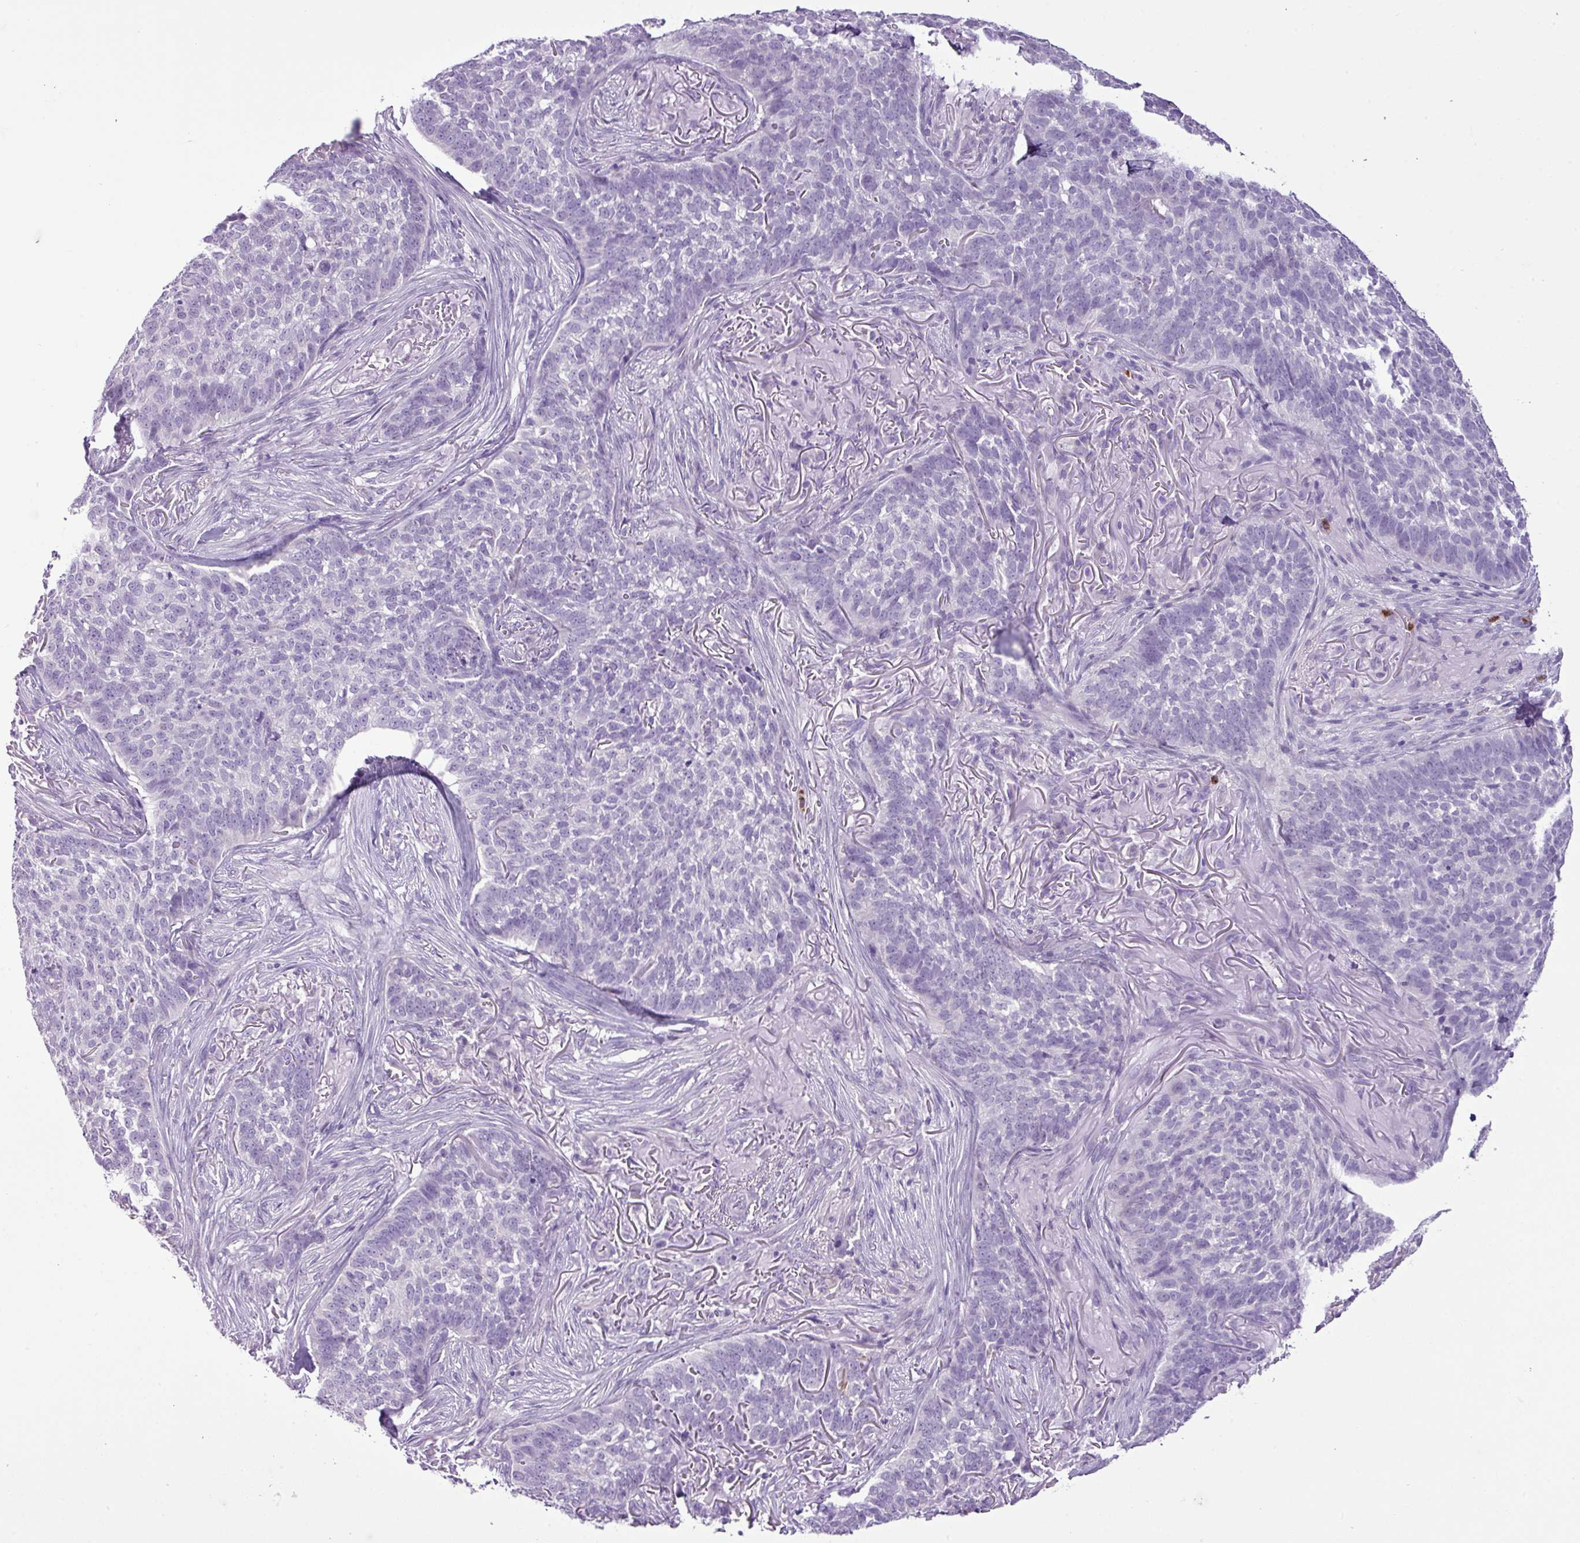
{"staining": {"intensity": "negative", "quantity": "none", "location": "none"}, "tissue": "skin cancer", "cell_type": "Tumor cells", "image_type": "cancer", "snomed": [{"axis": "morphology", "description": "Basal cell carcinoma"}, {"axis": "topography", "description": "Skin"}], "caption": "Image shows no protein positivity in tumor cells of skin cancer tissue.", "gene": "HTR3E", "patient": {"sex": "male", "age": 85}}